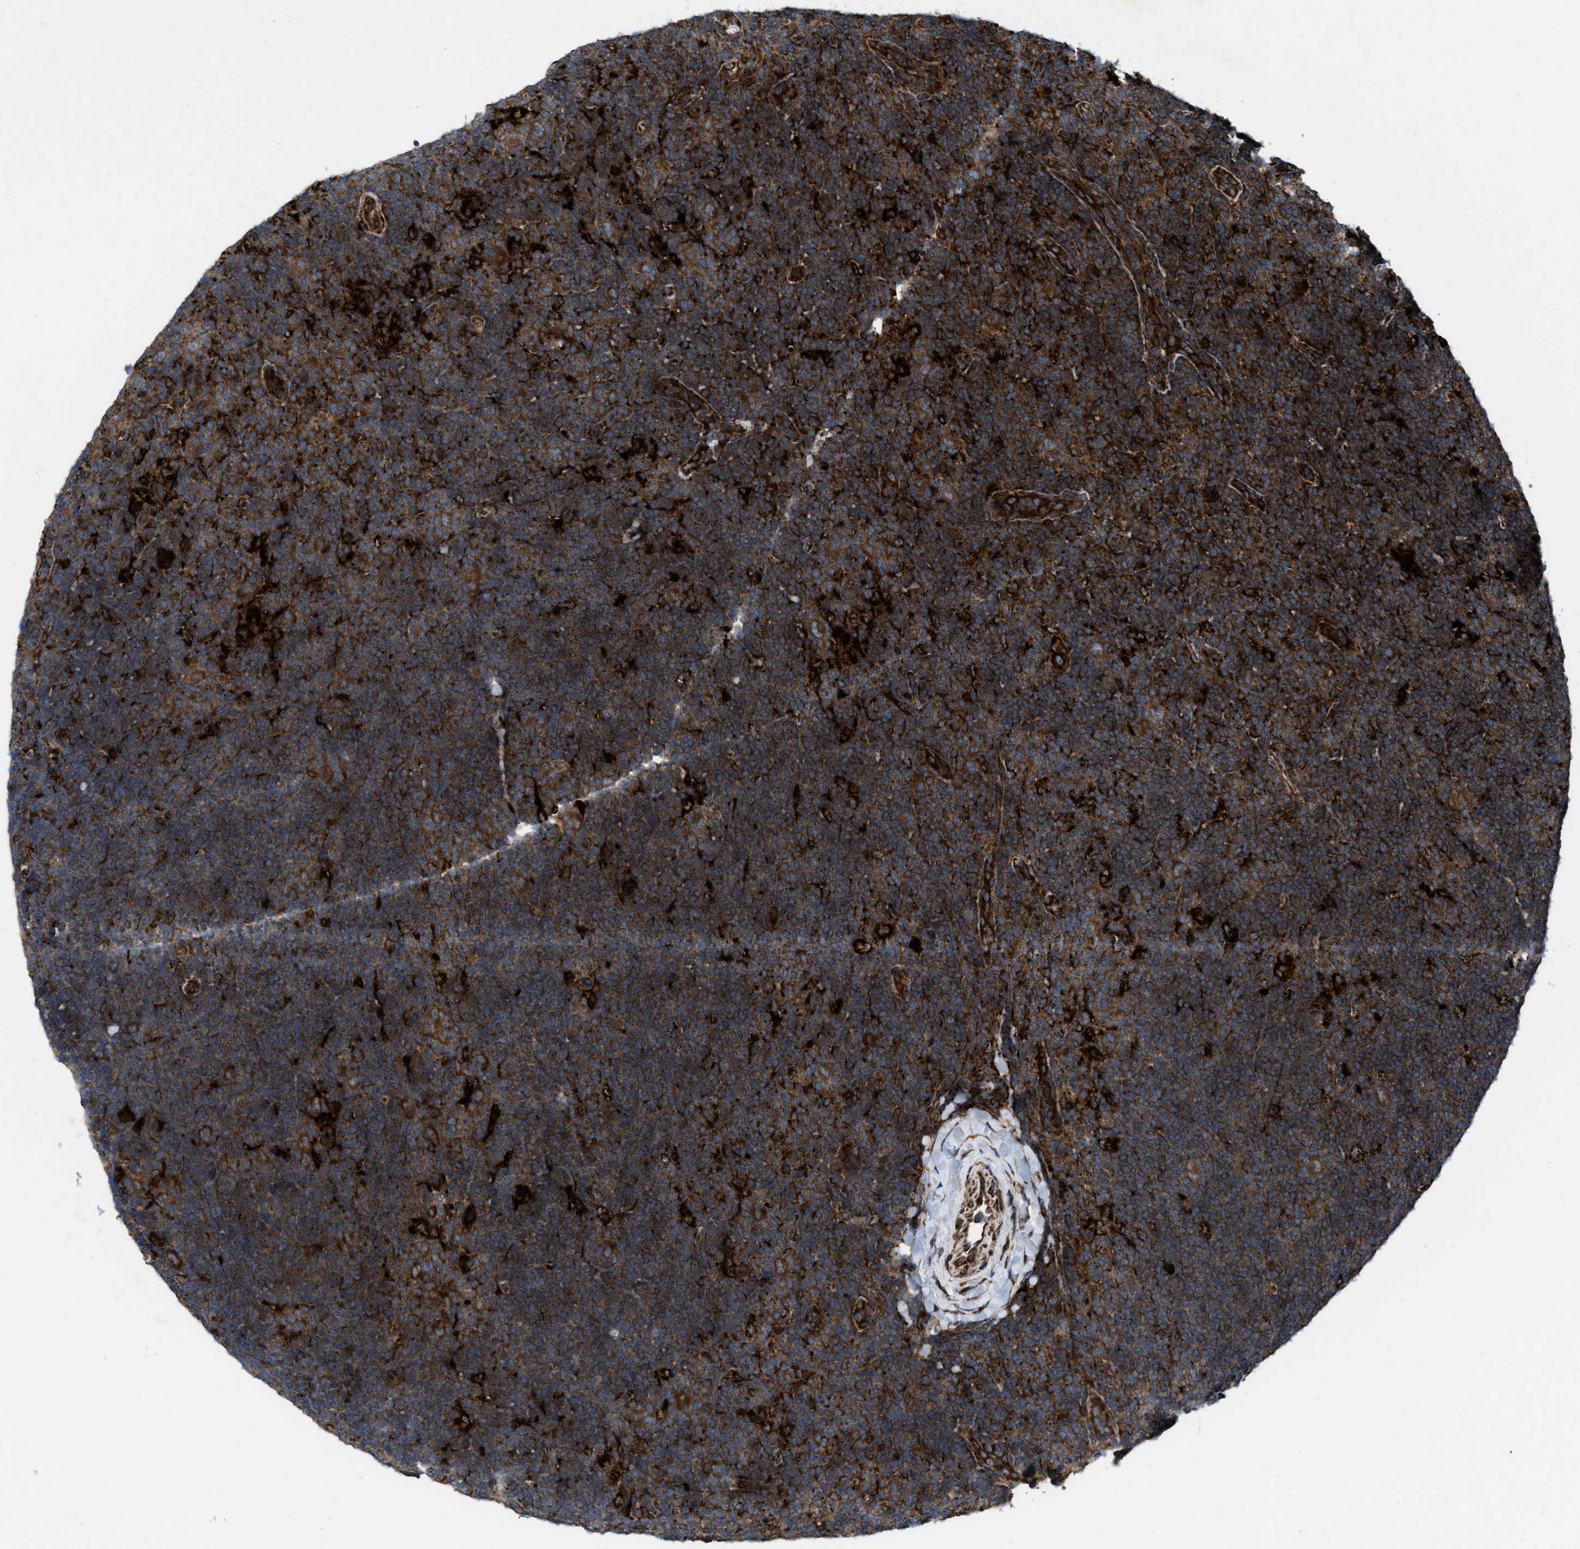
{"staining": {"intensity": "strong", "quantity": ">75%", "location": "cytoplasmic/membranous"}, "tissue": "lymphoma", "cell_type": "Tumor cells", "image_type": "cancer", "snomed": [{"axis": "morphology", "description": "Hodgkin's disease, NOS"}, {"axis": "topography", "description": "Lymph node"}], "caption": "Brown immunohistochemical staining in human lymphoma reveals strong cytoplasmic/membranous expression in approximately >75% of tumor cells.", "gene": "PER3", "patient": {"sex": "female", "age": 57}}